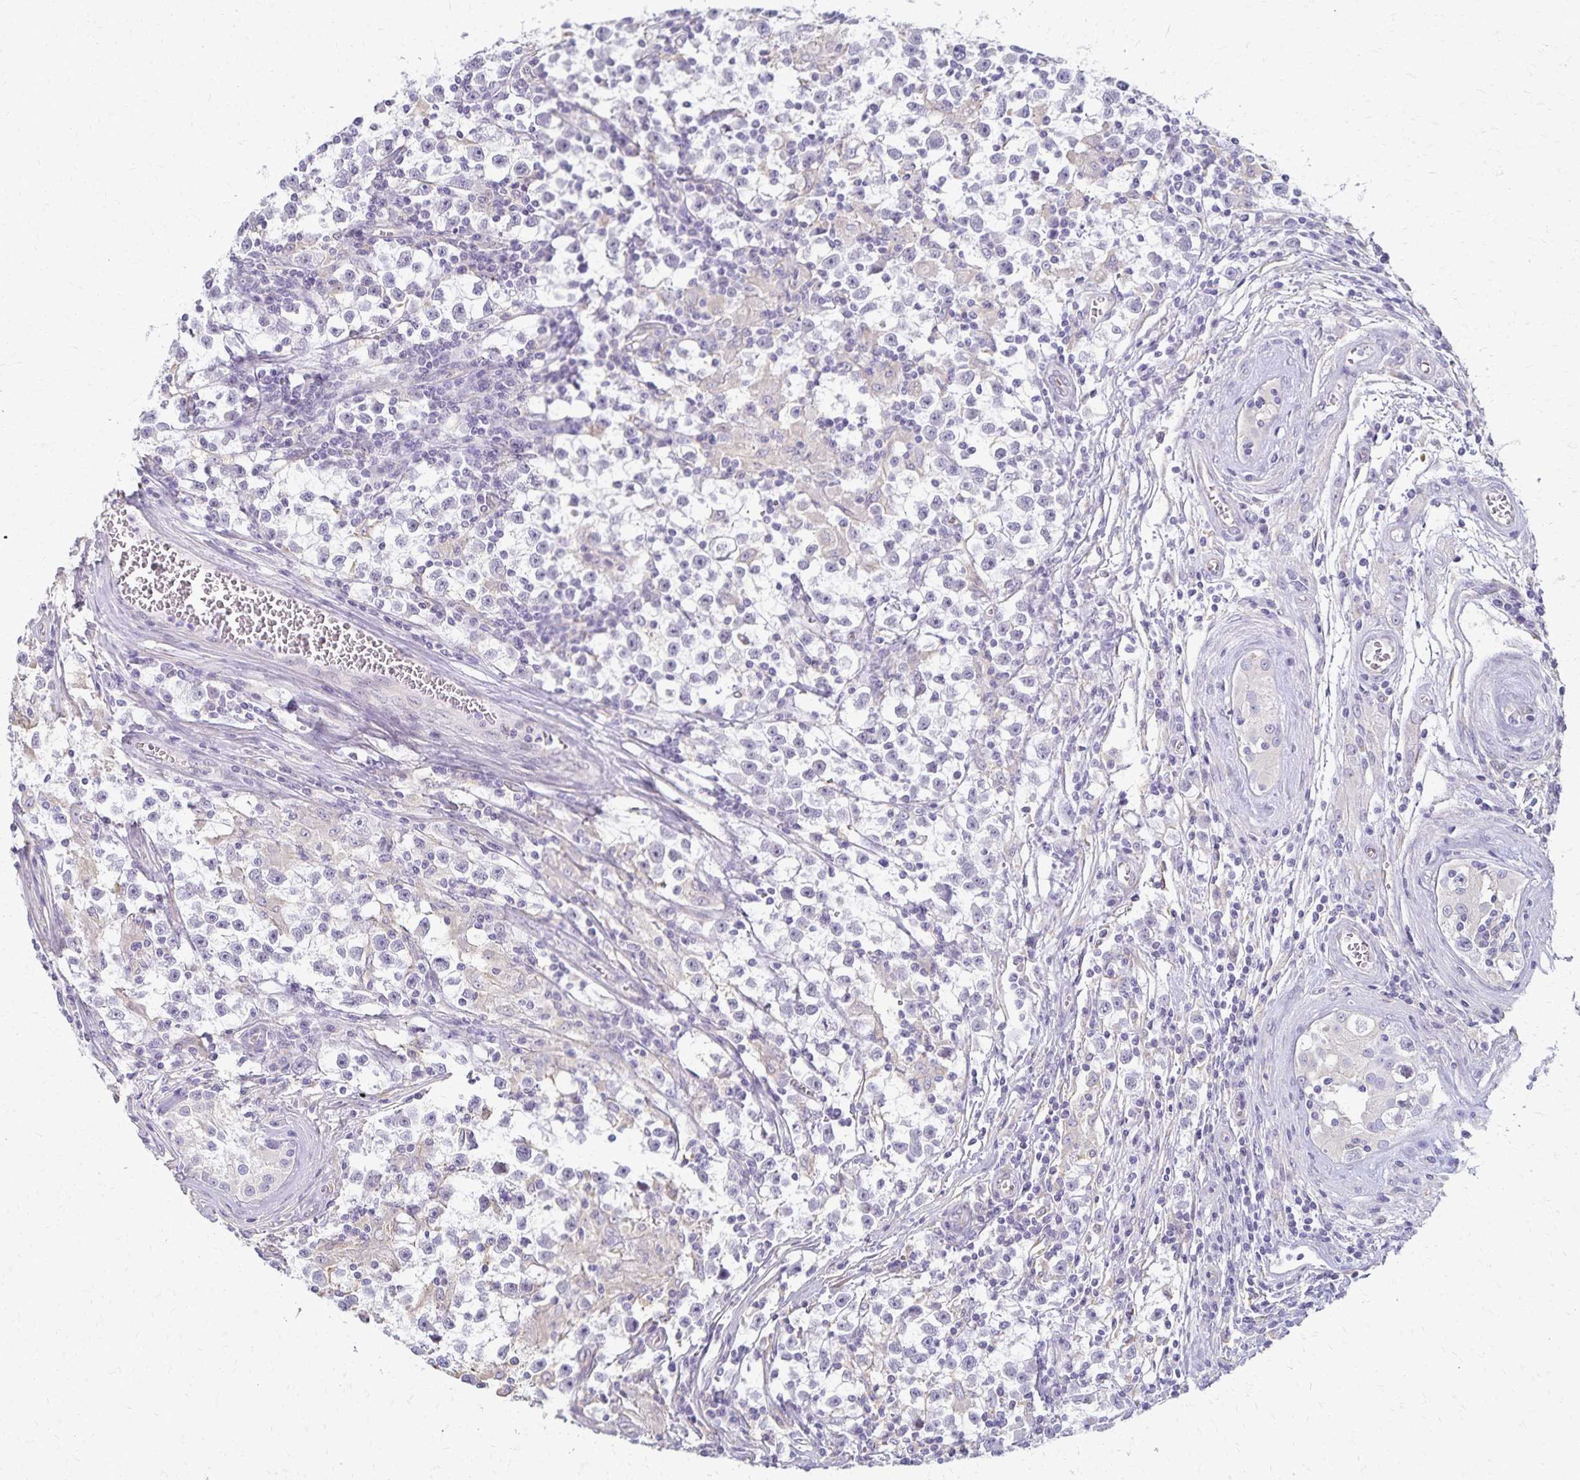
{"staining": {"intensity": "negative", "quantity": "none", "location": "none"}, "tissue": "testis cancer", "cell_type": "Tumor cells", "image_type": "cancer", "snomed": [{"axis": "morphology", "description": "Seminoma, NOS"}, {"axis": "topography", "description": "Testis"}], "caption": "DAB (3,3'-diaminobenzidine) immunohistochemical staining of testis cancer (seminoma) displays no significant expression in tumor cells. The staining was performed using DAB to visualize the protein expression in brown, while the nuclei were stained in blue with hematoxylin (Magnification: 20x).", "gene": "KISS1", "patient": {"sex": "male", "age": 31}}